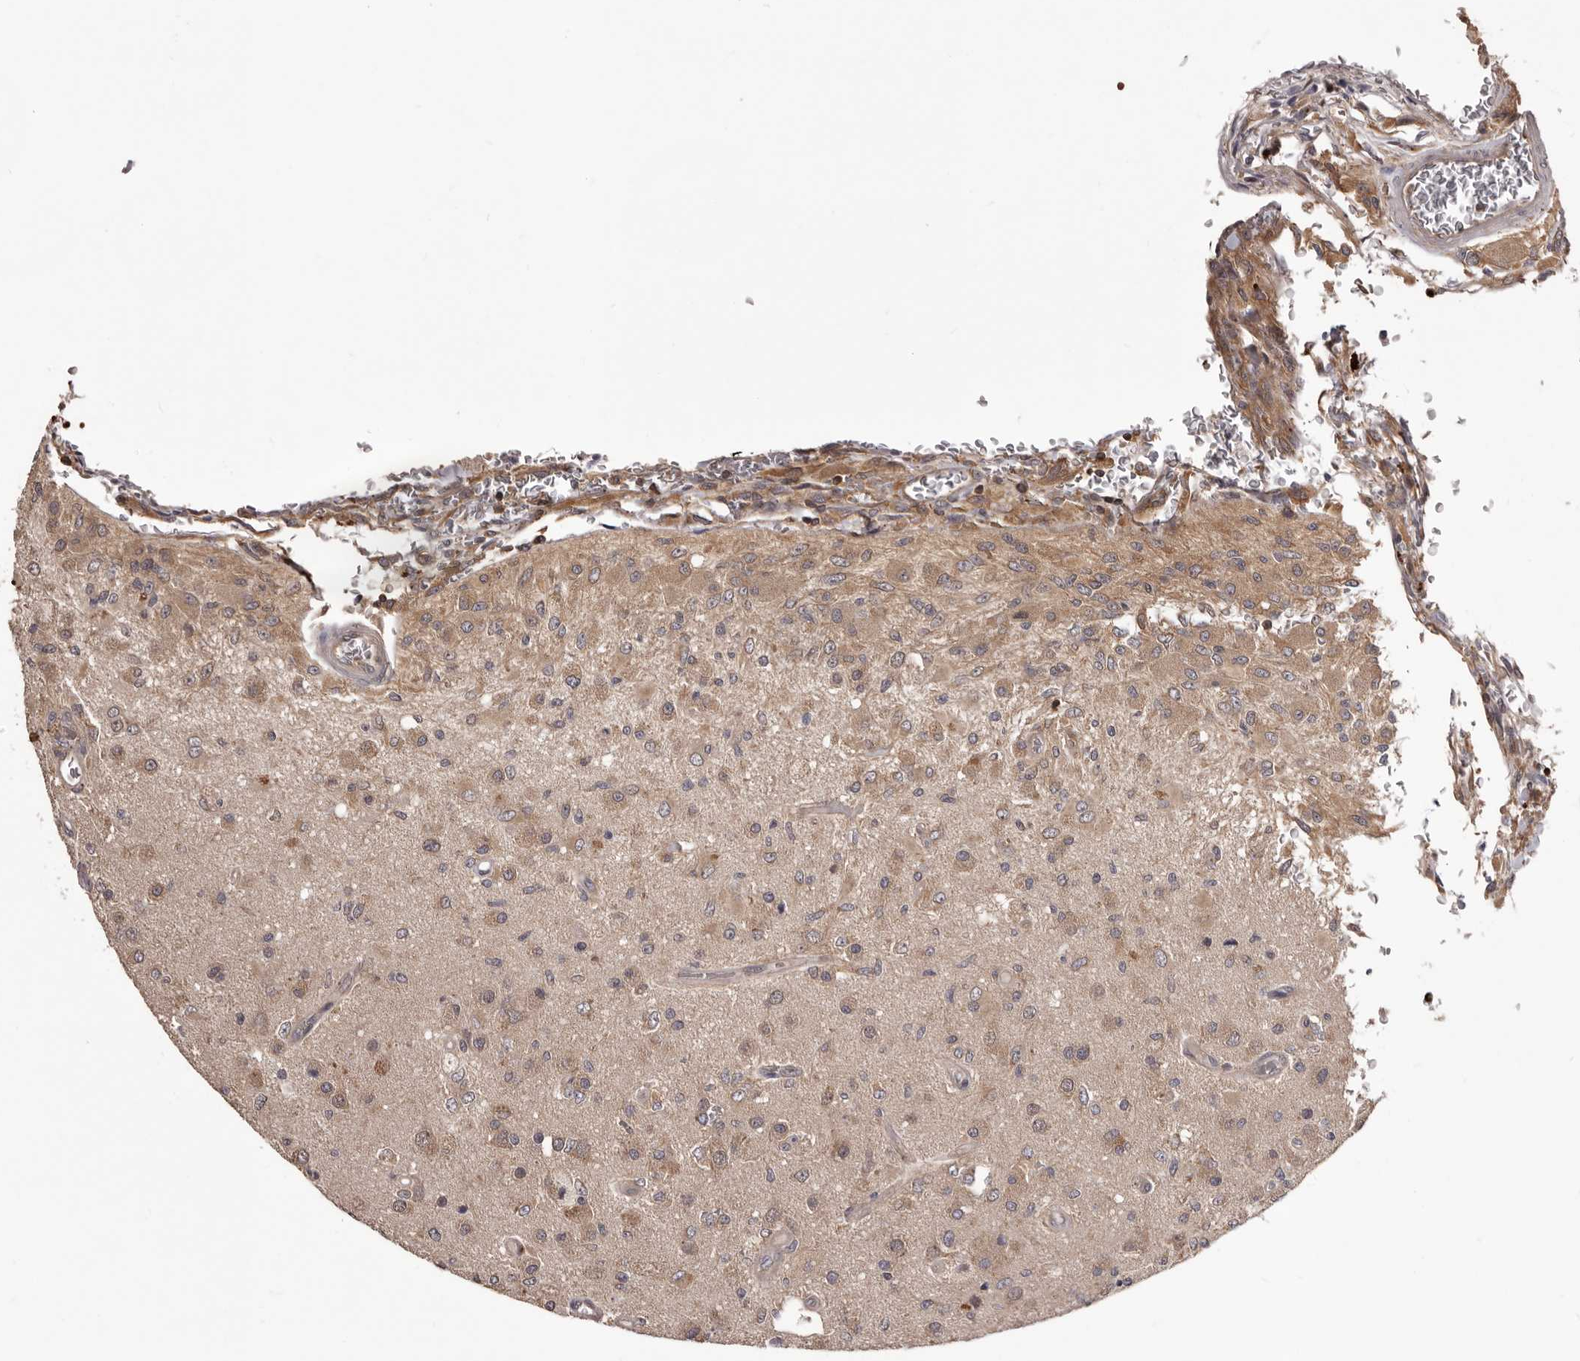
{"staining": {"intensity": "weak", "quantity": ">75%", "location": "cytoplasmic/membranous"}, "tissue": "glioma", "cell_type": "Tumor cells", "image_type": "cancer", "snomed": [{"axis": "morphology", "description": "Normal tissue, NOS"}, {"axis": "morphology", "description": "Glioma, malignant, High grade"}, {"axis": "topography", "description": "Cerebral cortex"}], "caption": "High-power microscopy captured an IHC image of glioma, revealing weak cytoplasmic/membranous positivity in approximately >75% of tumor cells.", "gene": "HBS1L", "patient": {"sex": "male", "age": 77}}